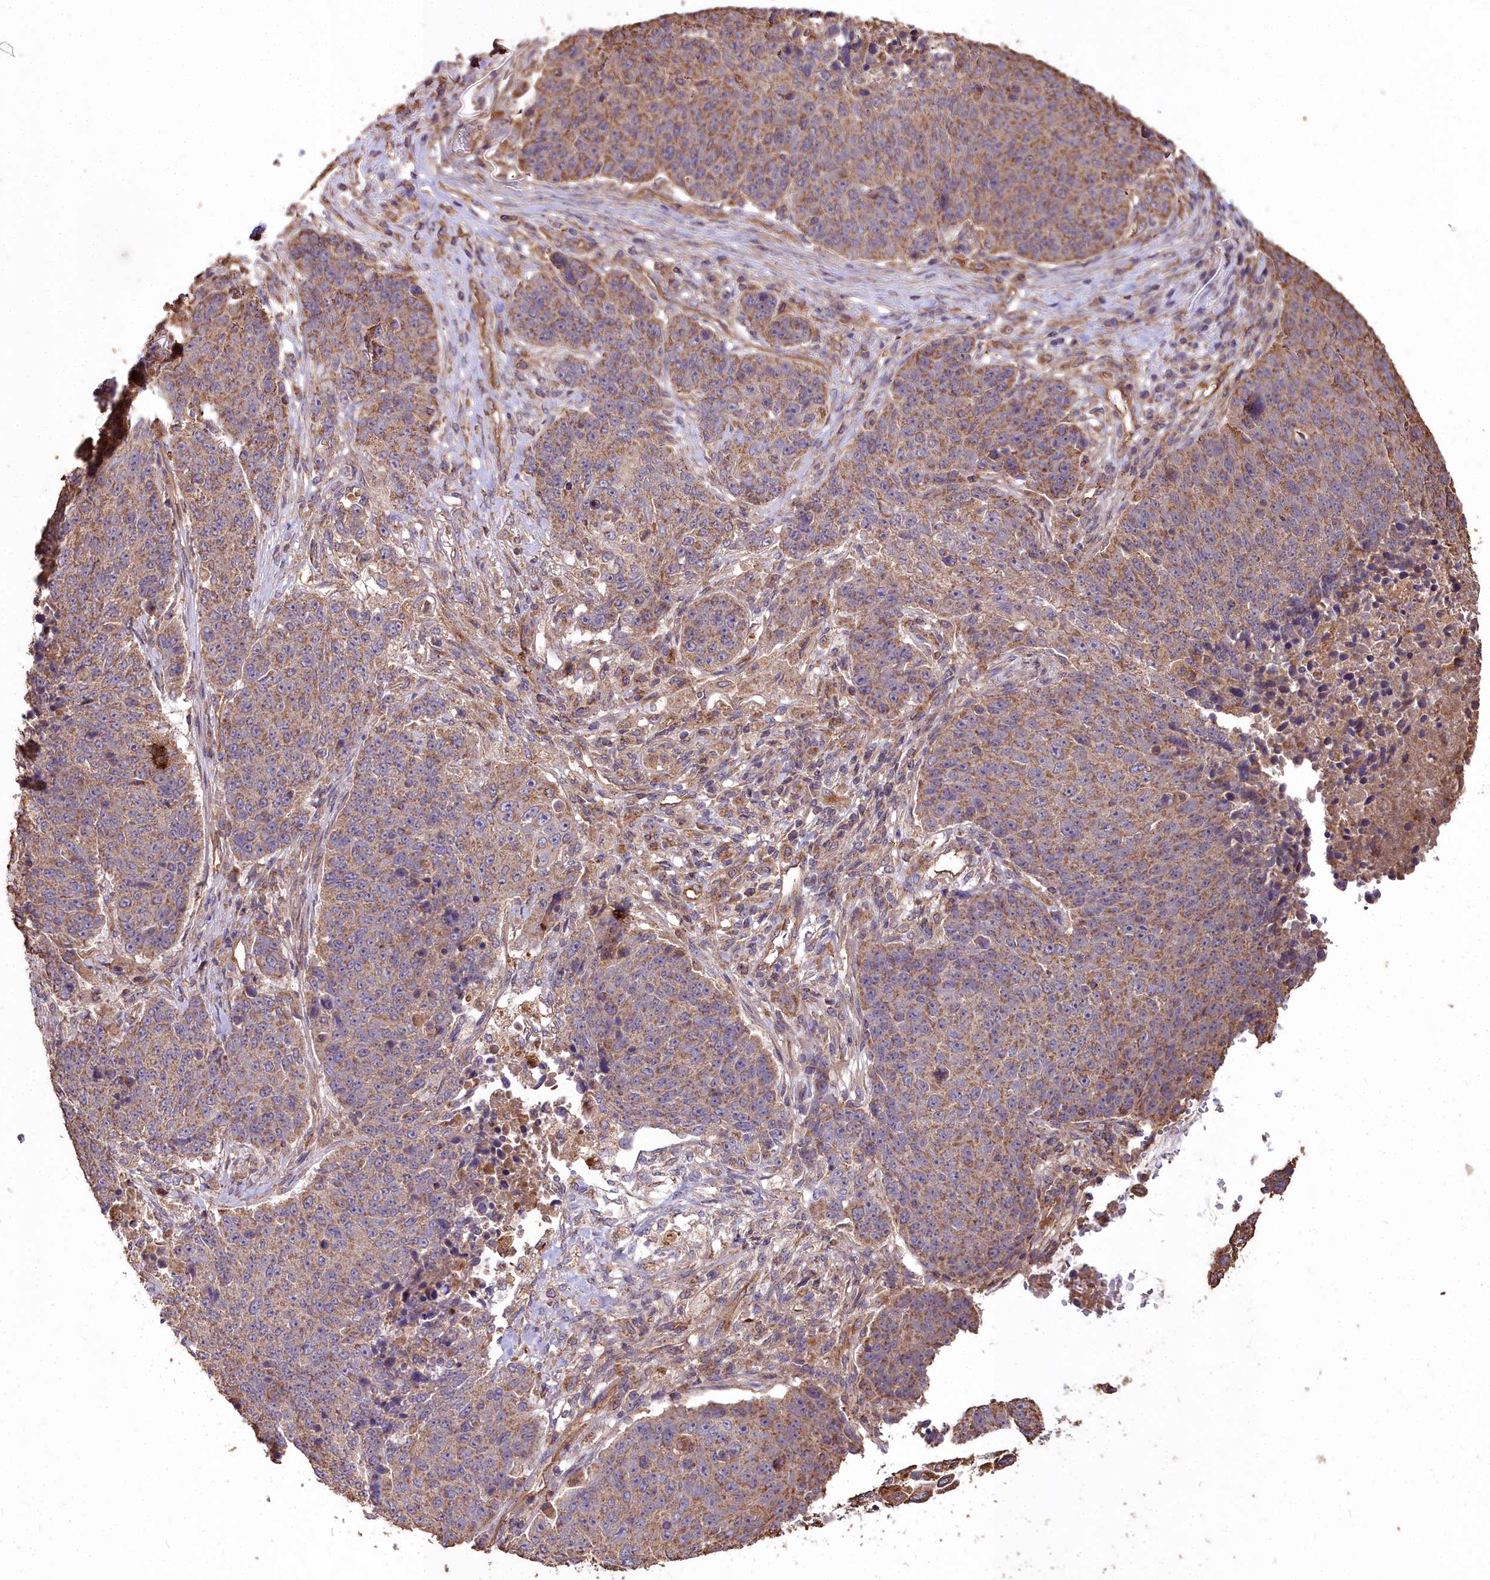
{"staining": {"intensity": "moderate", "quantity": ">75%", "location": "cytoplasmic/membranous"}, "tissue": "lung cancer", "cell_type": "Tumor cells", "image_type": "cancer", "snomed": [{"axis": "morphology", "description": "Normal tissue, NOS"}, {"axis": "morphology", "description": "Squamous cell carcinoma, NOS"}, {"axis": "topography", "description": "Lymph node"}, {"axis": "topography", "description": "Lung"}], "caption": "Lung cancer stained with immunohistochemistry shows moderate cytoplasmic/membranous staining in approximately >75% of tumor cells.", "gene": "CEMIP2", "patient": {"sex": "male", "age": 66}}